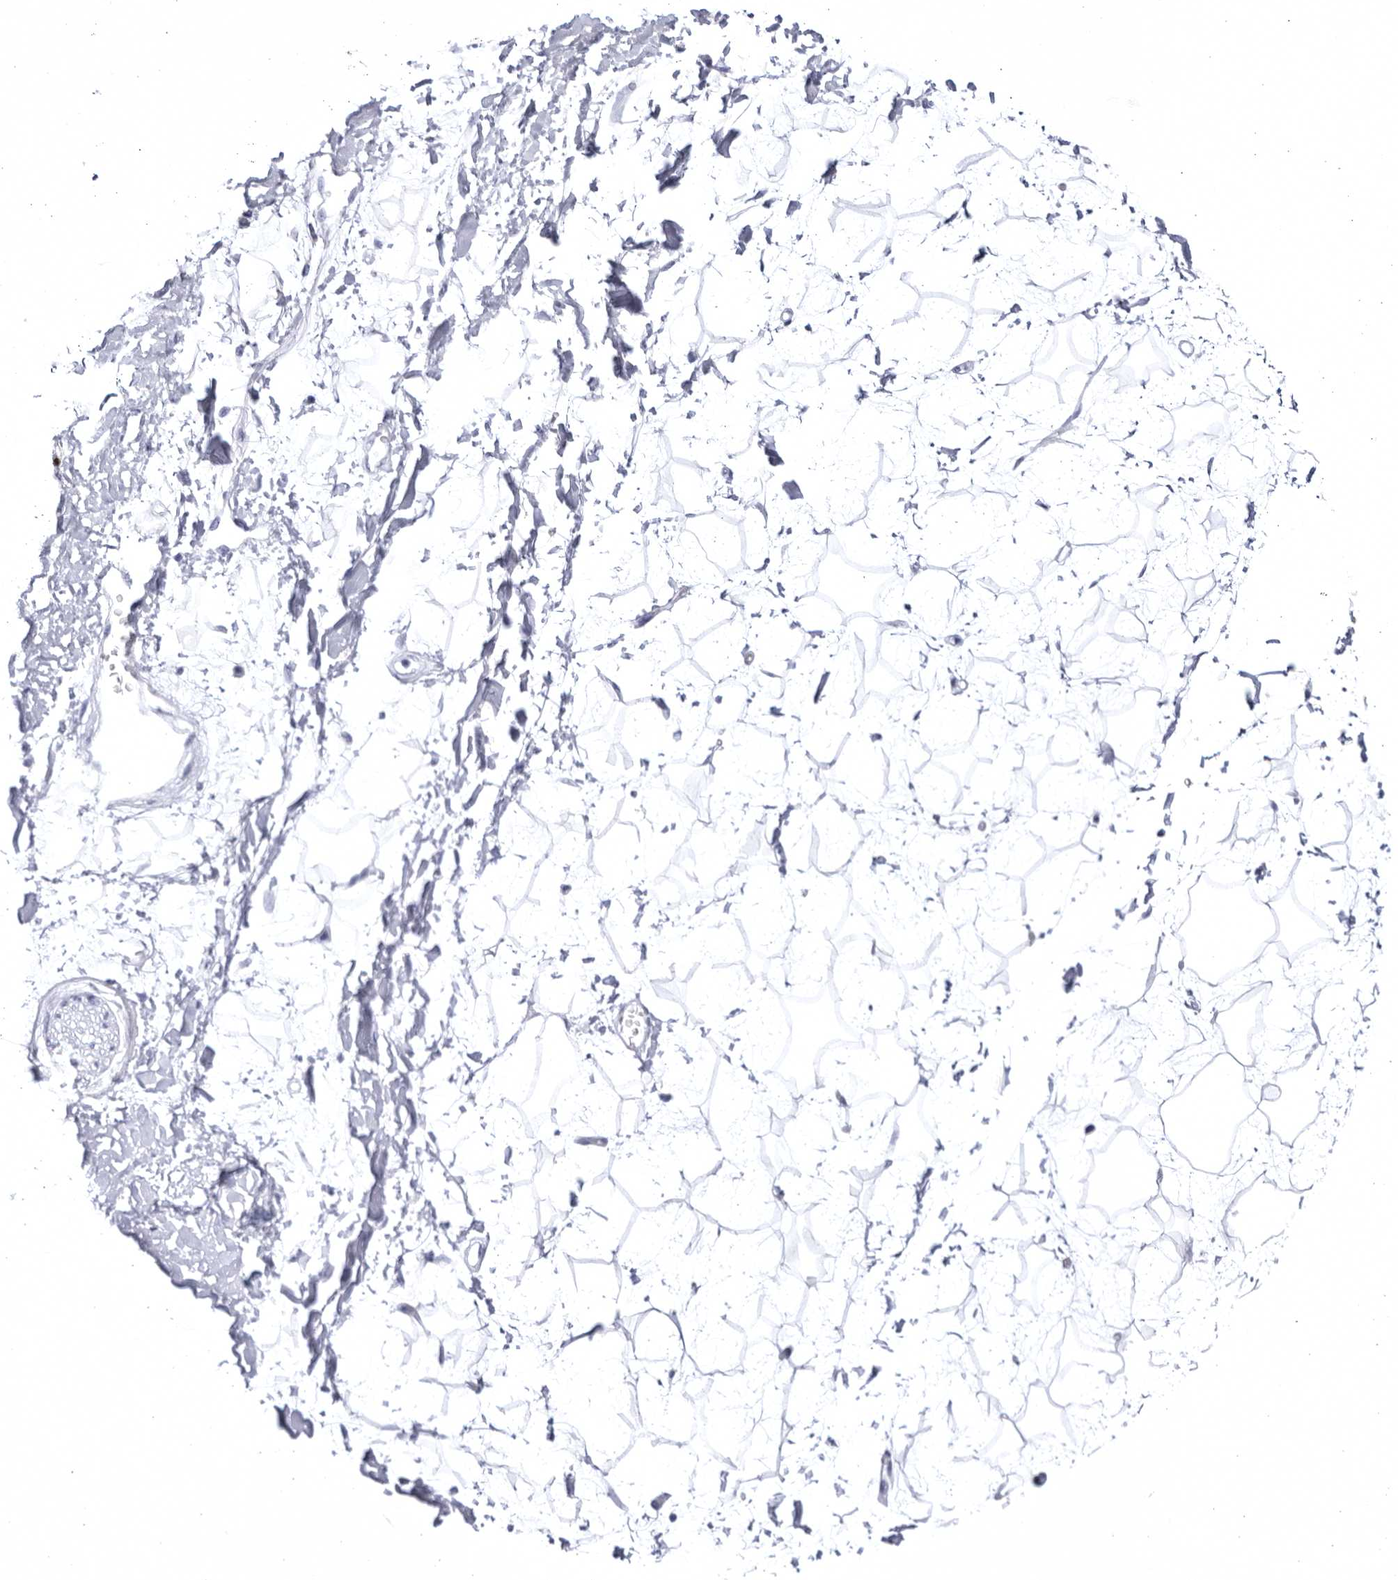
{"staining": {"intensity": "negative", "quantity": "none", "location": "none"}, "tissue": "adipose tissue", "cell_type": "Adipocytes", "image_type": "normal", "snomed": [{"axis": "morphology", "description": "Normal tissue, NOS"}, {"axis": "topography", "description": "Soft tissue"}], "caption": "The image exhibits no staining of adipocytes in unremarkable adipose tissue.", "gene": "CCDC181", "patient": {"sex": "male", "age": 72}}